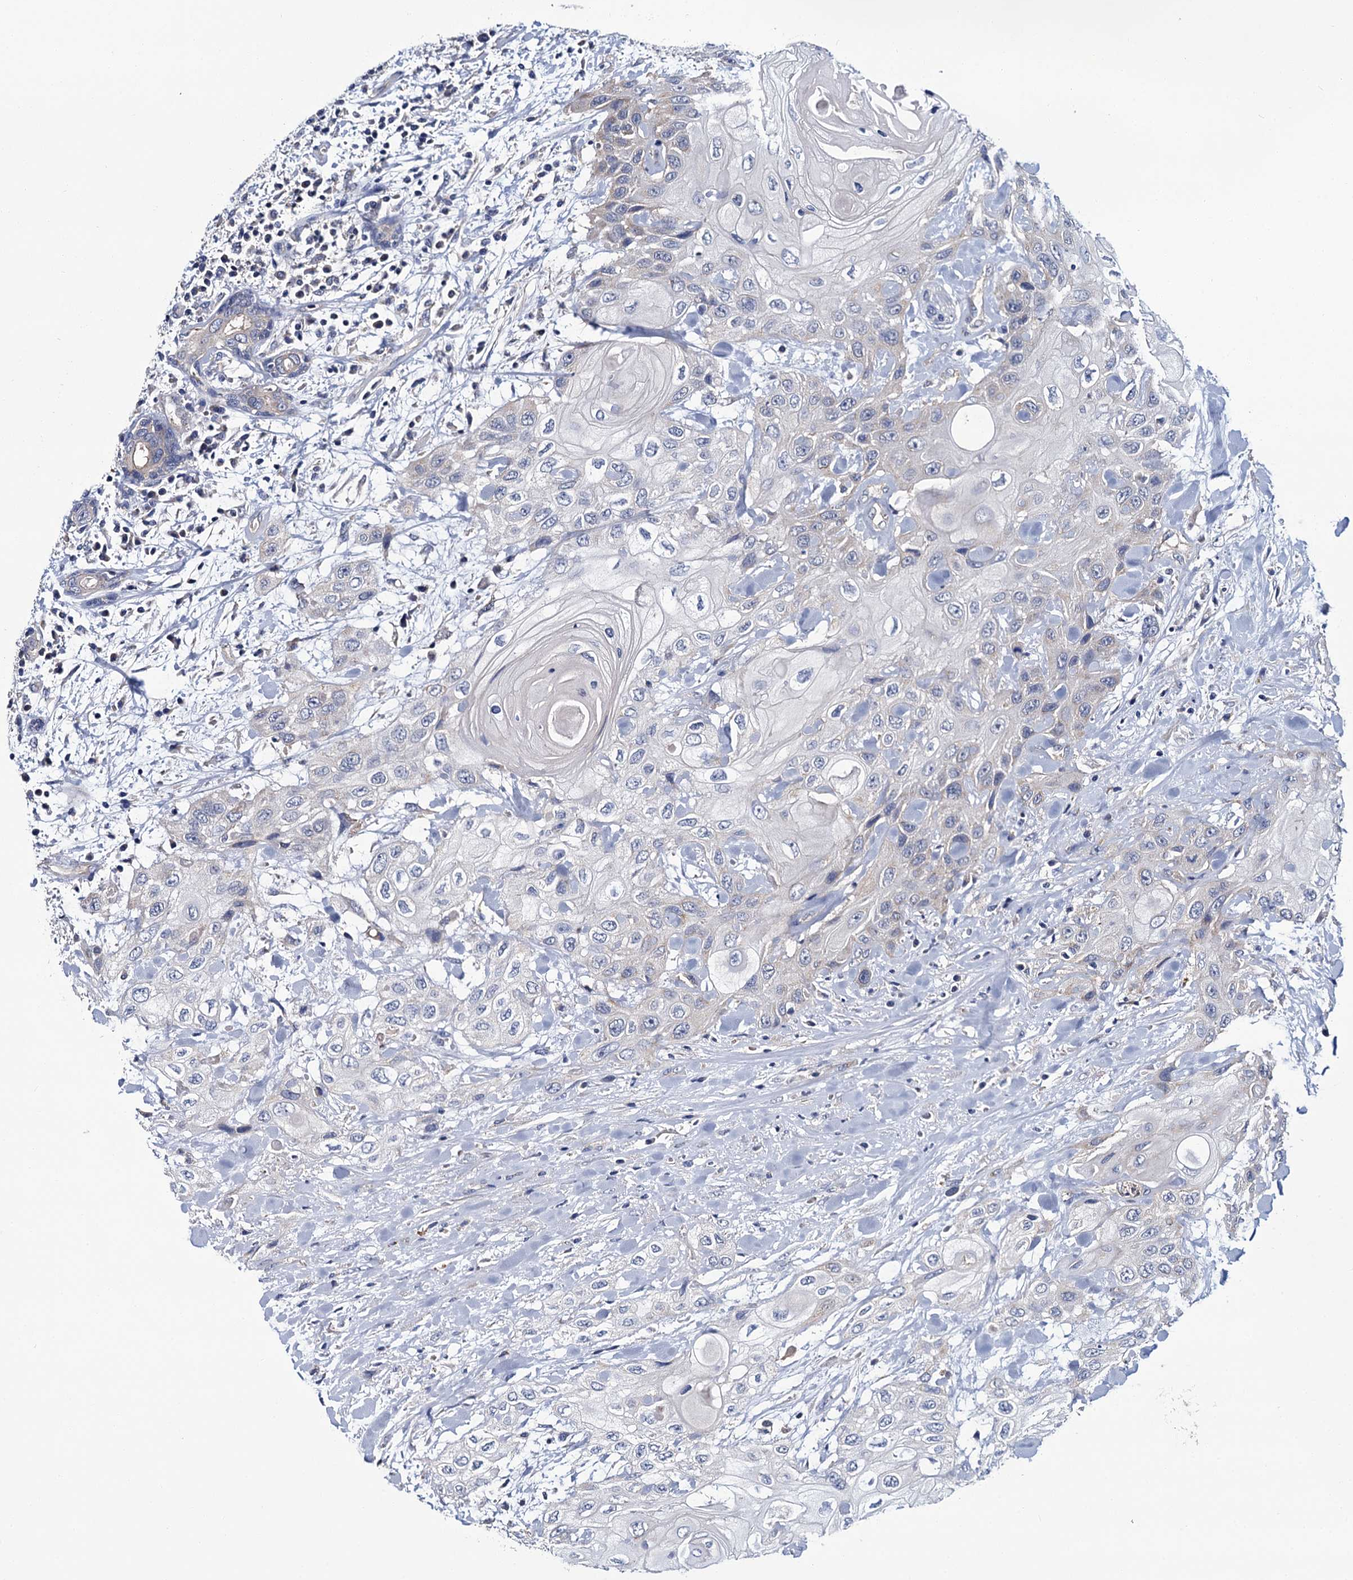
{"staining": {"intensity": "weak", "quantity": "<25%", "location": "cytoplasmic/membranous"}, "tissue": "head and neck cancer", "cell_type": "Tumor cells", "image_type": "cancer", "snomed": [{"axis": "morphology", "description": "Squamous cell carcinoma, NOS"}, {"axis": "topography", "description": "Head-Neck"}], "caption": "This is a photomicrograph of immunohistochemistry staining of head and neck cancer (squamous cell carcinoma), which shows no expression in tumor cells.", "gene": "CEP295", "patient": {"sex": "female", "age": 43}}